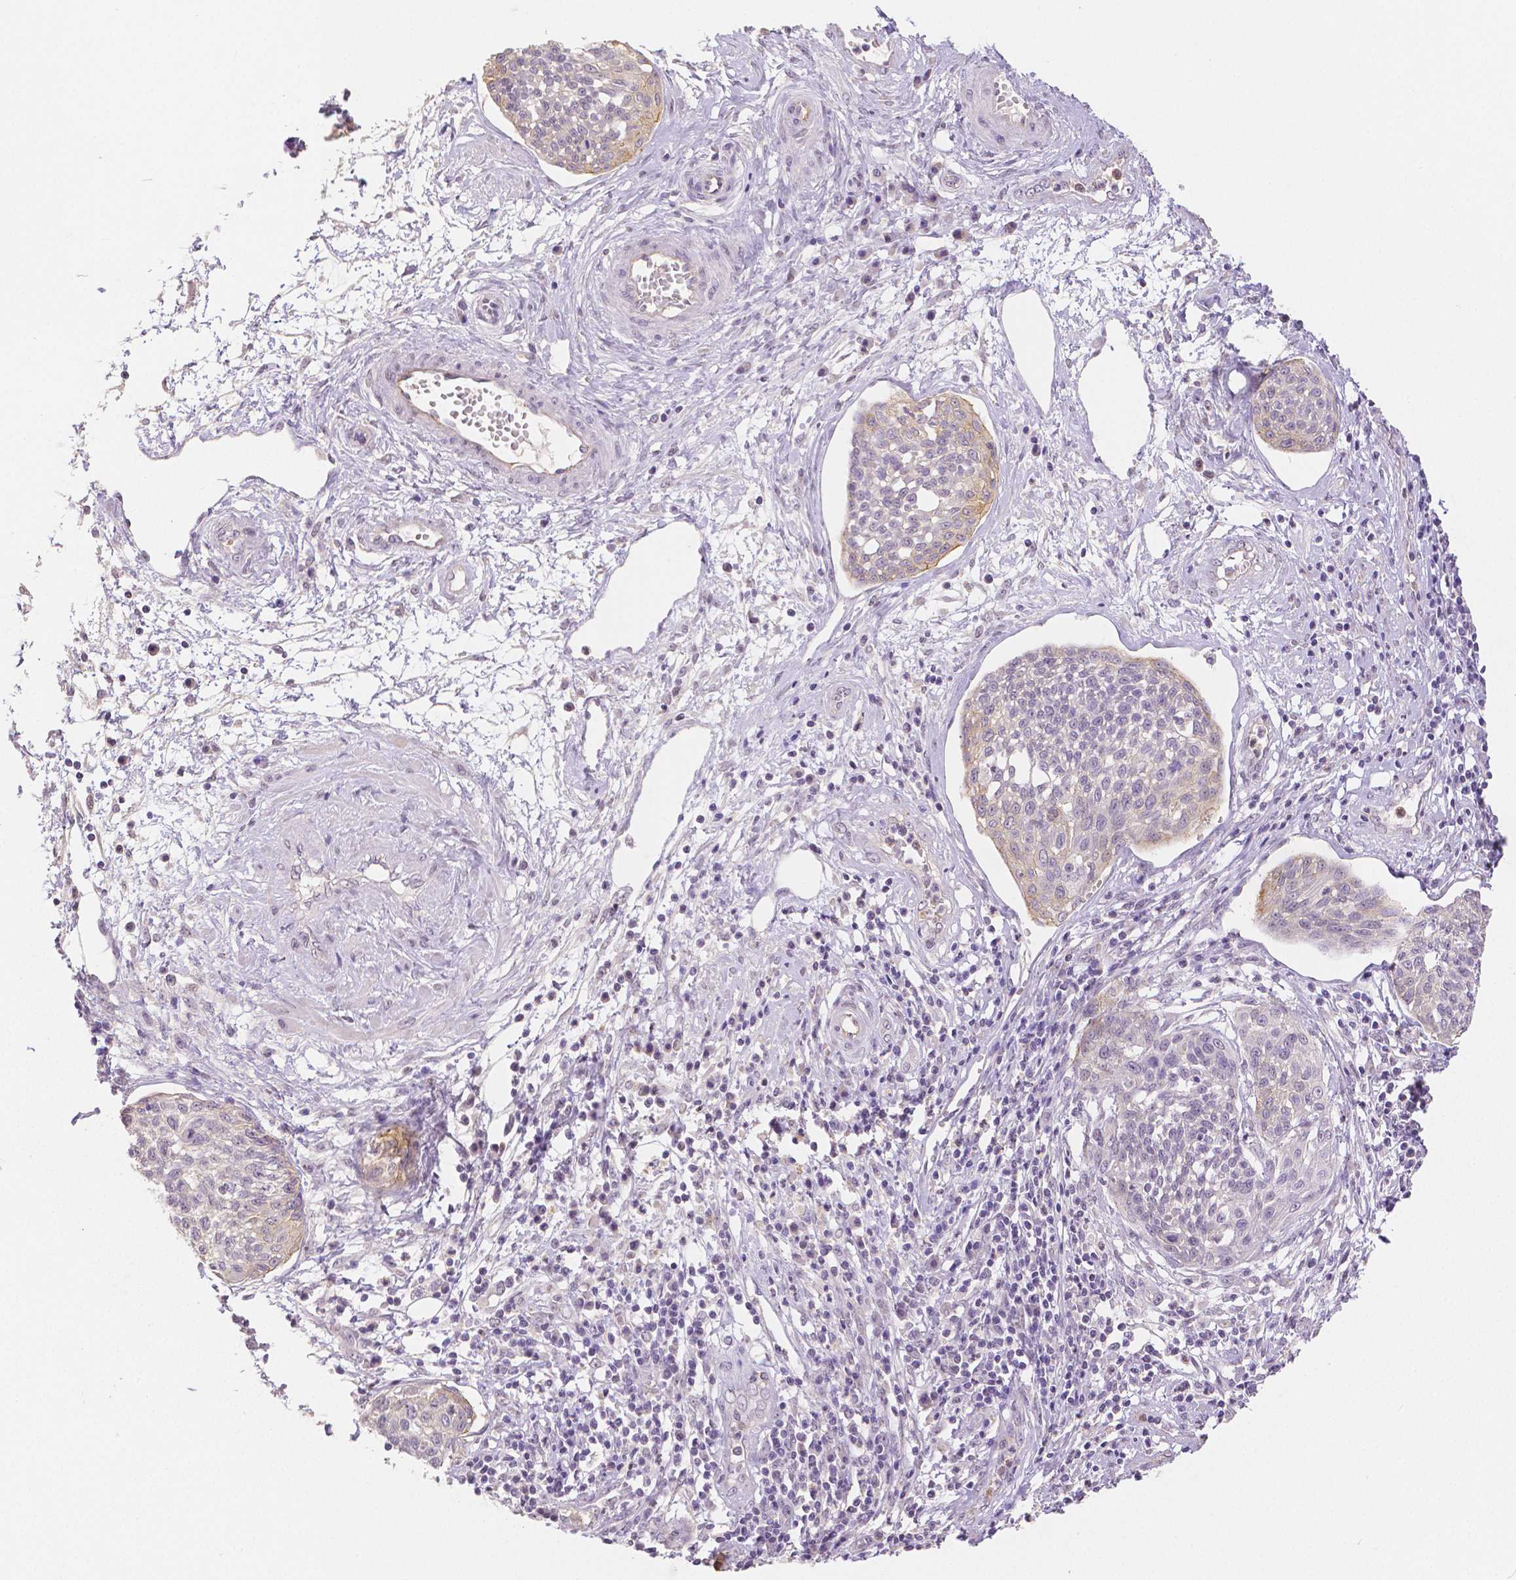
{"staining": {"intensity": "negative", "quantity": "none", "location": "none"}, "tissue": "cervical cancer", "cell_type": "Tumor cells", "image_type": "cancer", "snomed": [{"axis": "morphology", "description": "Squamous cell carcinoma, NOS"}, {"axis": "topography", "description": "Cervix"}], "caption": "Cervical squamous cell carcinoma was stained to show a protein in brown. There is no significant staining in tumor cells.", "gene": "OCLN", "patient": {"sex": "female", "age": 34}}